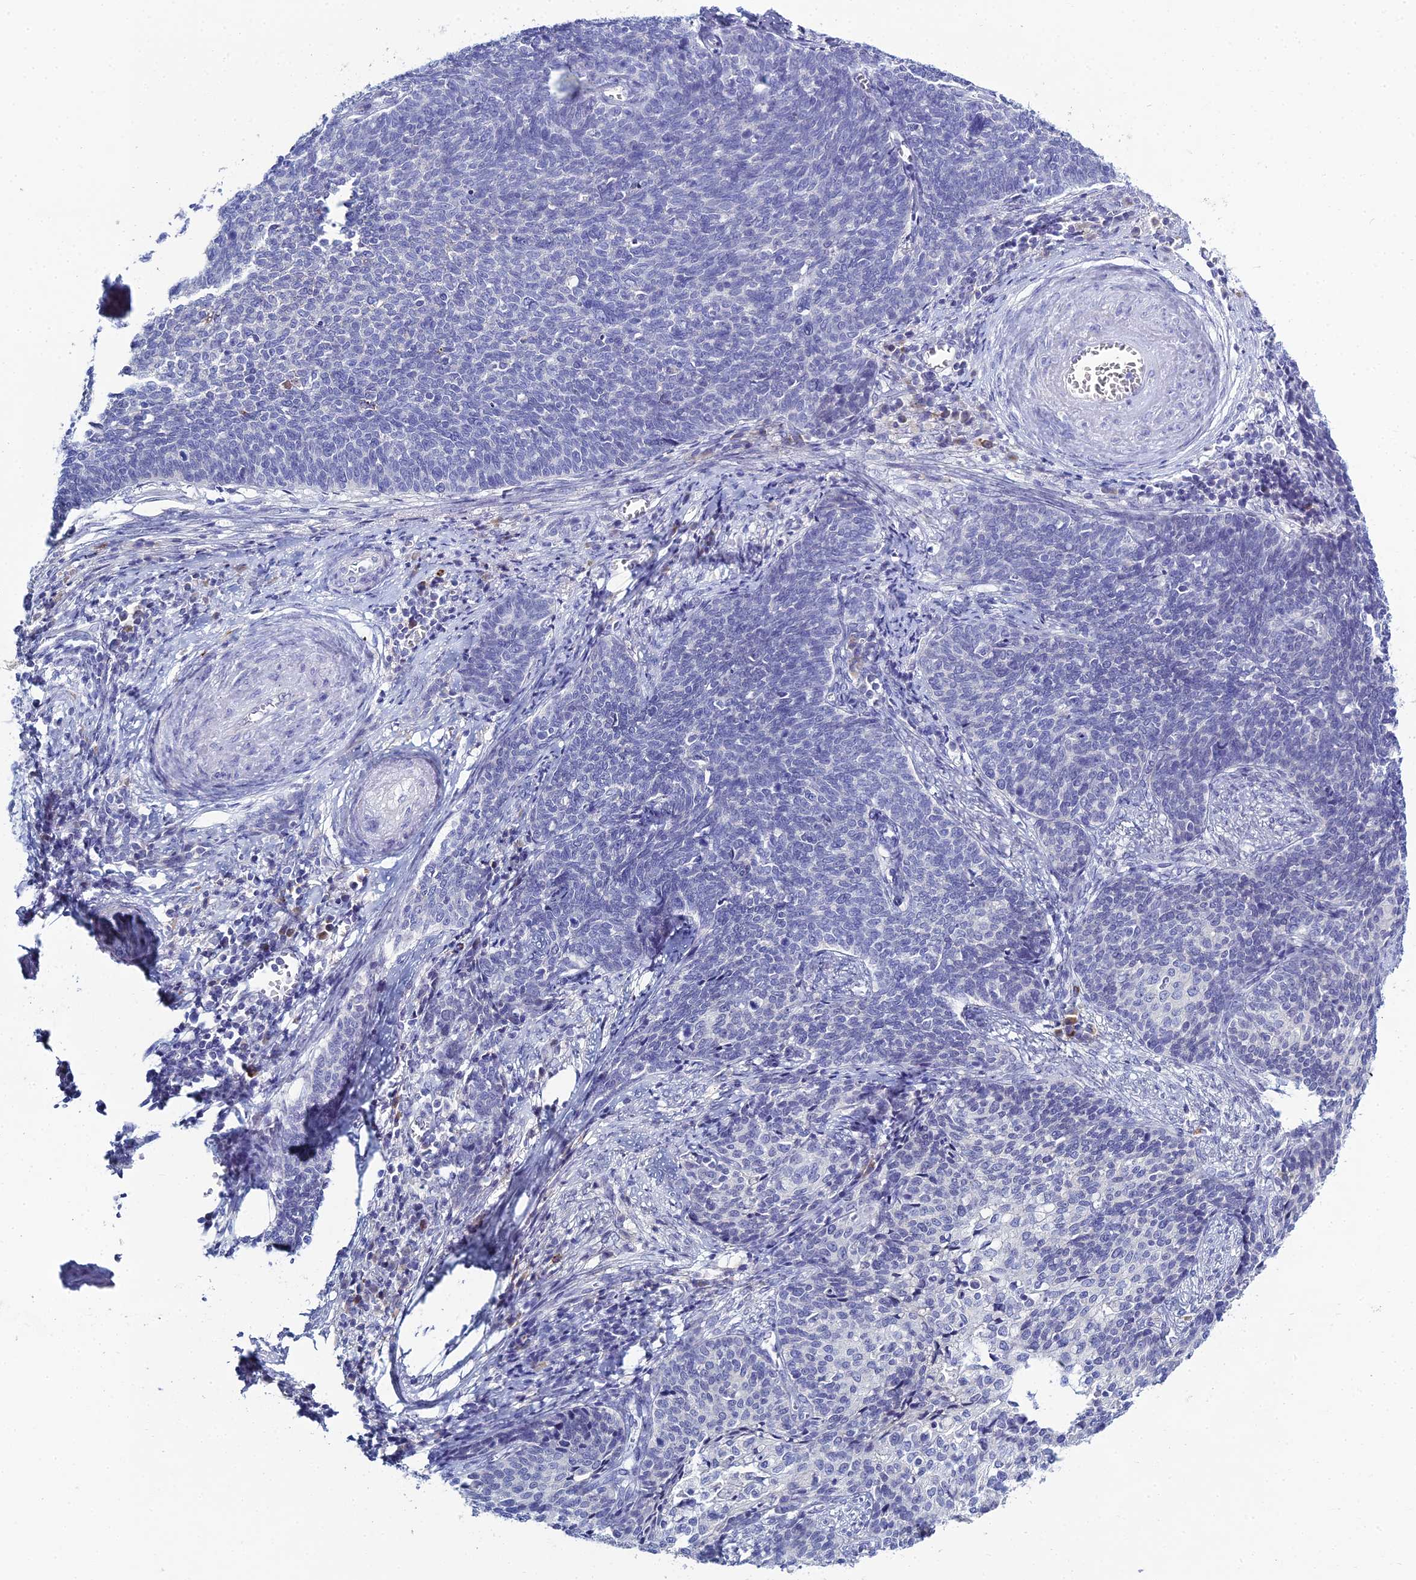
{"staining": {"intensity": "negative", "quantity": "none", "location": "none"}, "tissue": "cervical cancer", "cell_type": "Tumor cells", "image_type": "cancer", "snomed": [{"axis": "morphology", "description": "Squamous cell carcinoma, NOS"}, {"axis": "topography", "description": "Cervix"}], "caption": "A high-resolution histopathology image shows IHC staining of squamous cell carcinoma (cervical), which exhibits no significant positivity in tumor cells.", "gene": "MUC13", "patient": {"sex": "female", "age": 39}}